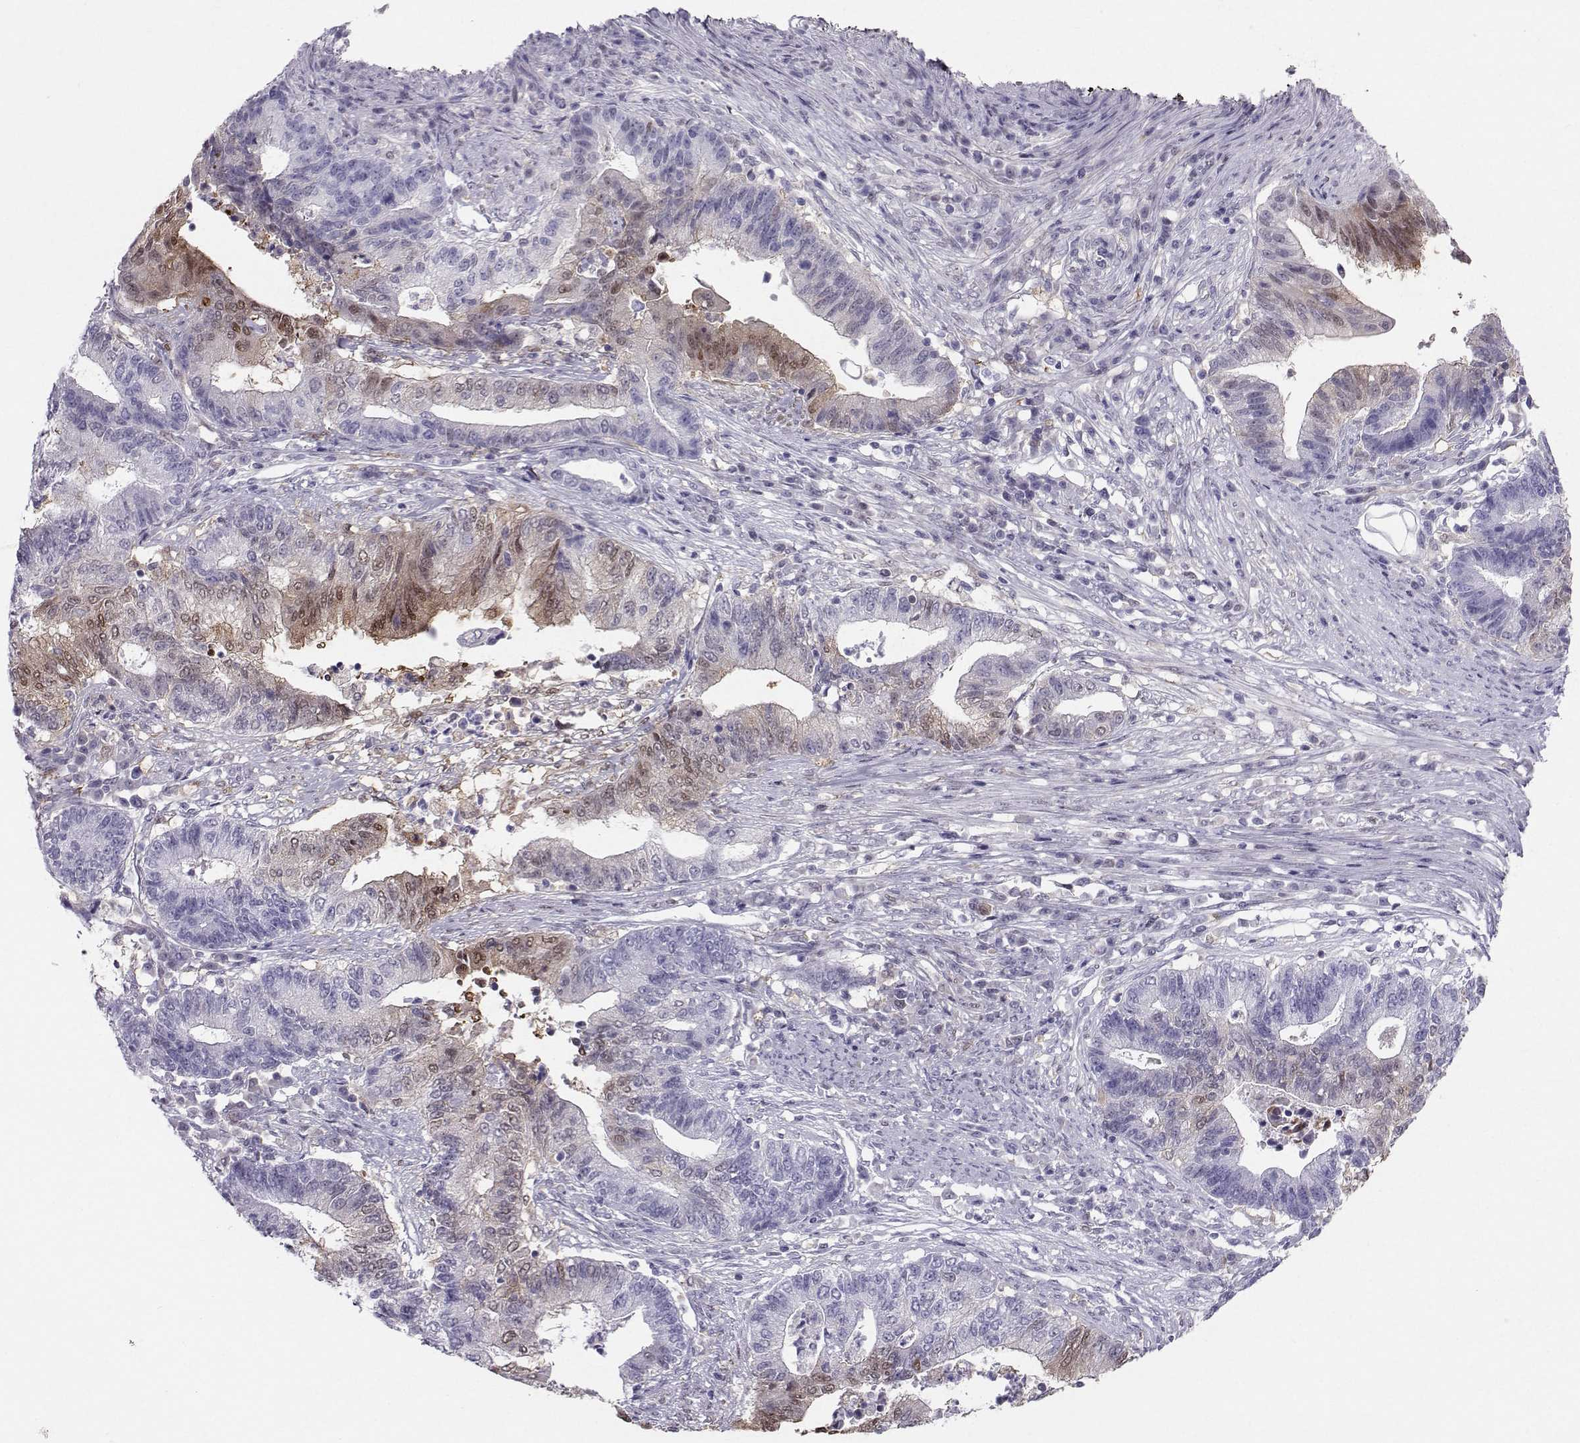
{"staining": {"intensity": "moderate", "quantity": "<25%", "location": "nuclear"}, "tissue": "endometrial cancer", "cell_type": "Tumor cells", "image_type": "cancer", "snomed": [{"axis": "morphology", "description": "Adenocarcinoma, NOS"}, {"axis": "topography", "description": "Uterus"}, {"axis": "topography", "description": "Endometrium"}], "caption": "A brown stain highlights moderate nuclear staining of a protein in human adenocarcinoma (endometrial) tumor cells. (DAB = brown stain, brightfield microscopy at high magnification).", "gene": "PGK1", "patient": {"sex": "female", "age": 54}}